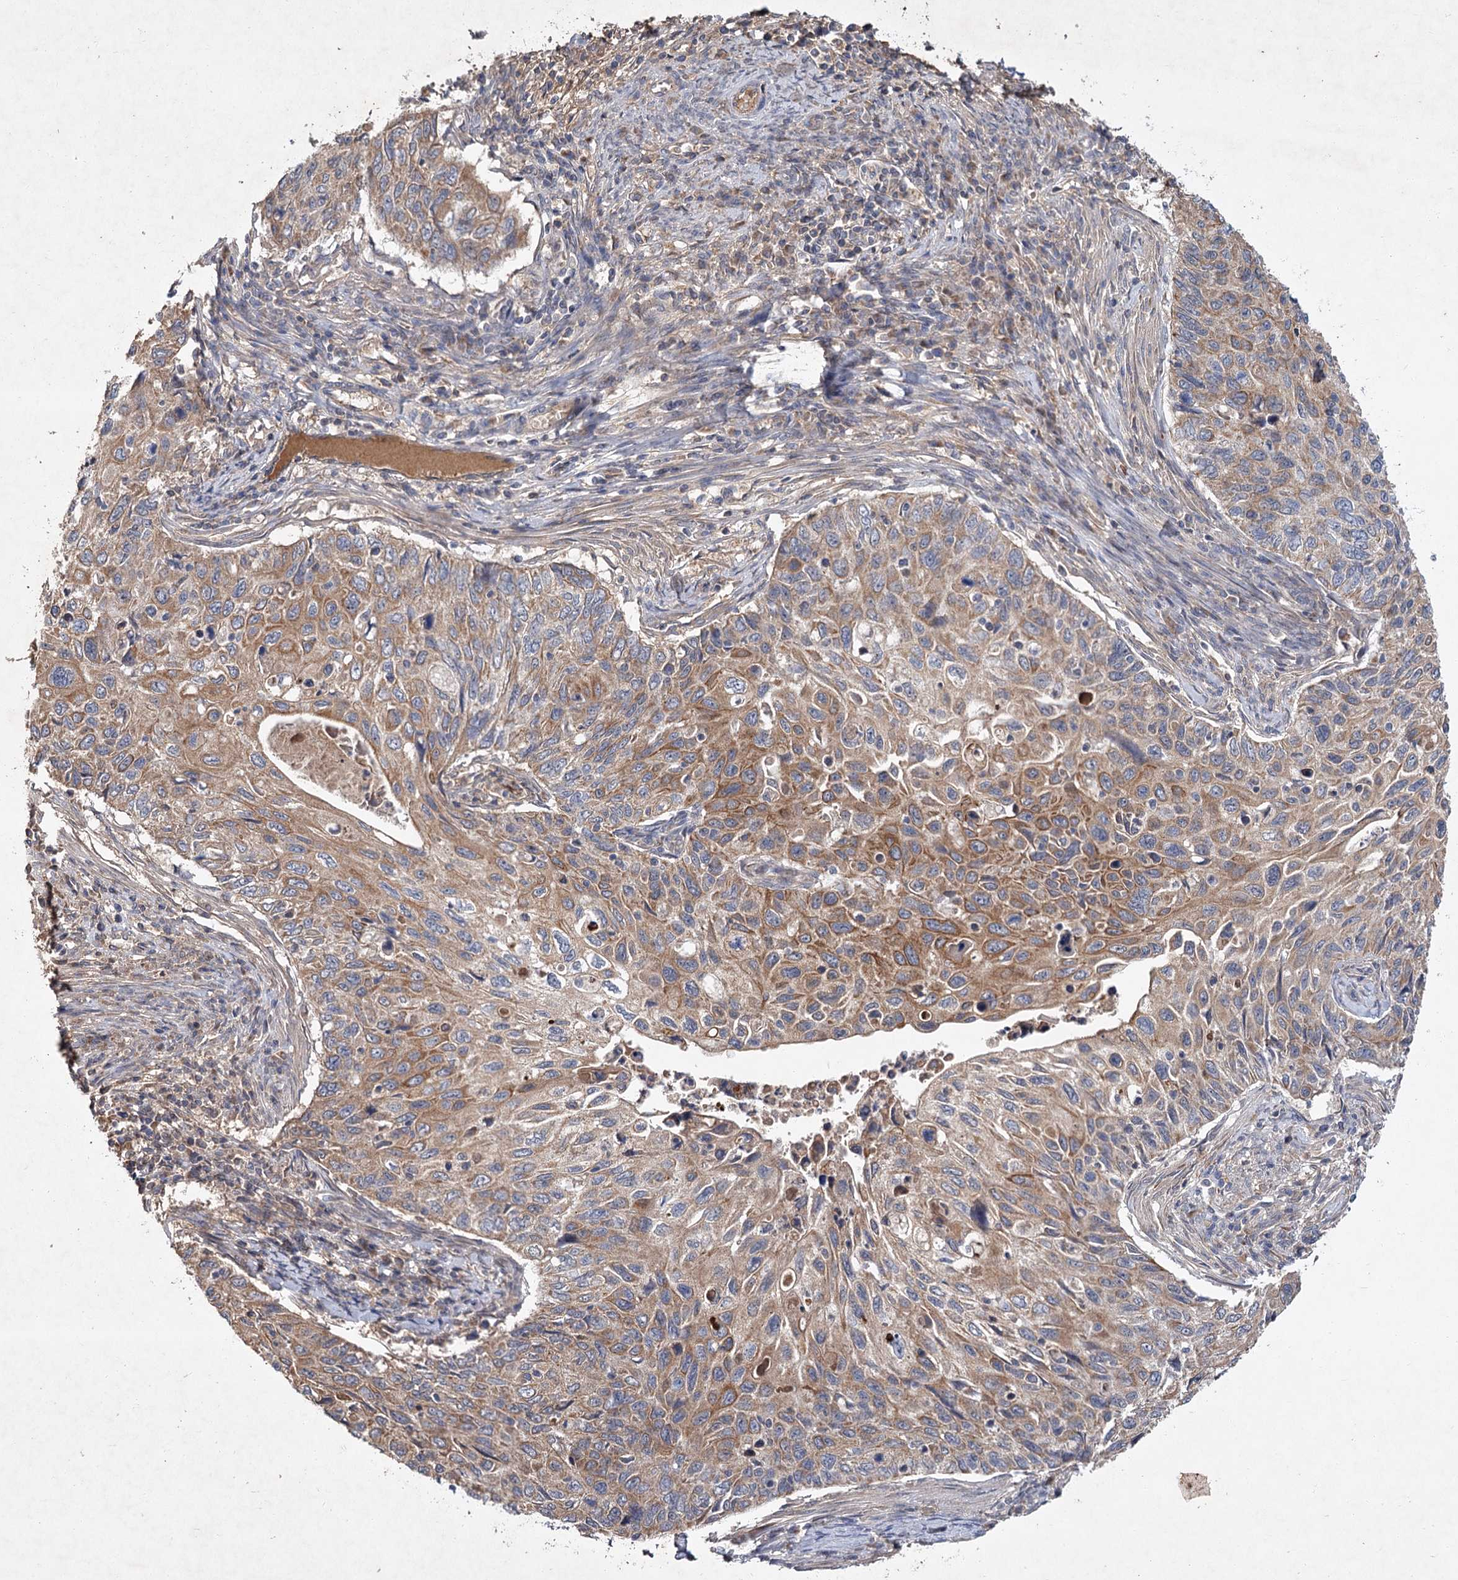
{"staining": {"intensity": "moderate", "quantity": ">75%", "location": "cytoplasmic/membranous"}, "tissue": "cervical cancer", "cell_type": "Tumor cells", "image_type": "cancer", "snomed": [{"axis": "morphology", "description": "Squamous cell carcinoma, NOS"}, {"axis": "topography", "description": "Cervix"}], "caption": "Human cervical cancer (squamous cell carcinoma) stained with a brown dye reveals moderate cytoplasmic/membranous positive positivity in approximately >75% of tumor cells.", "gene": "MFN1", "patient": {"sex": "female", "age": 70}}